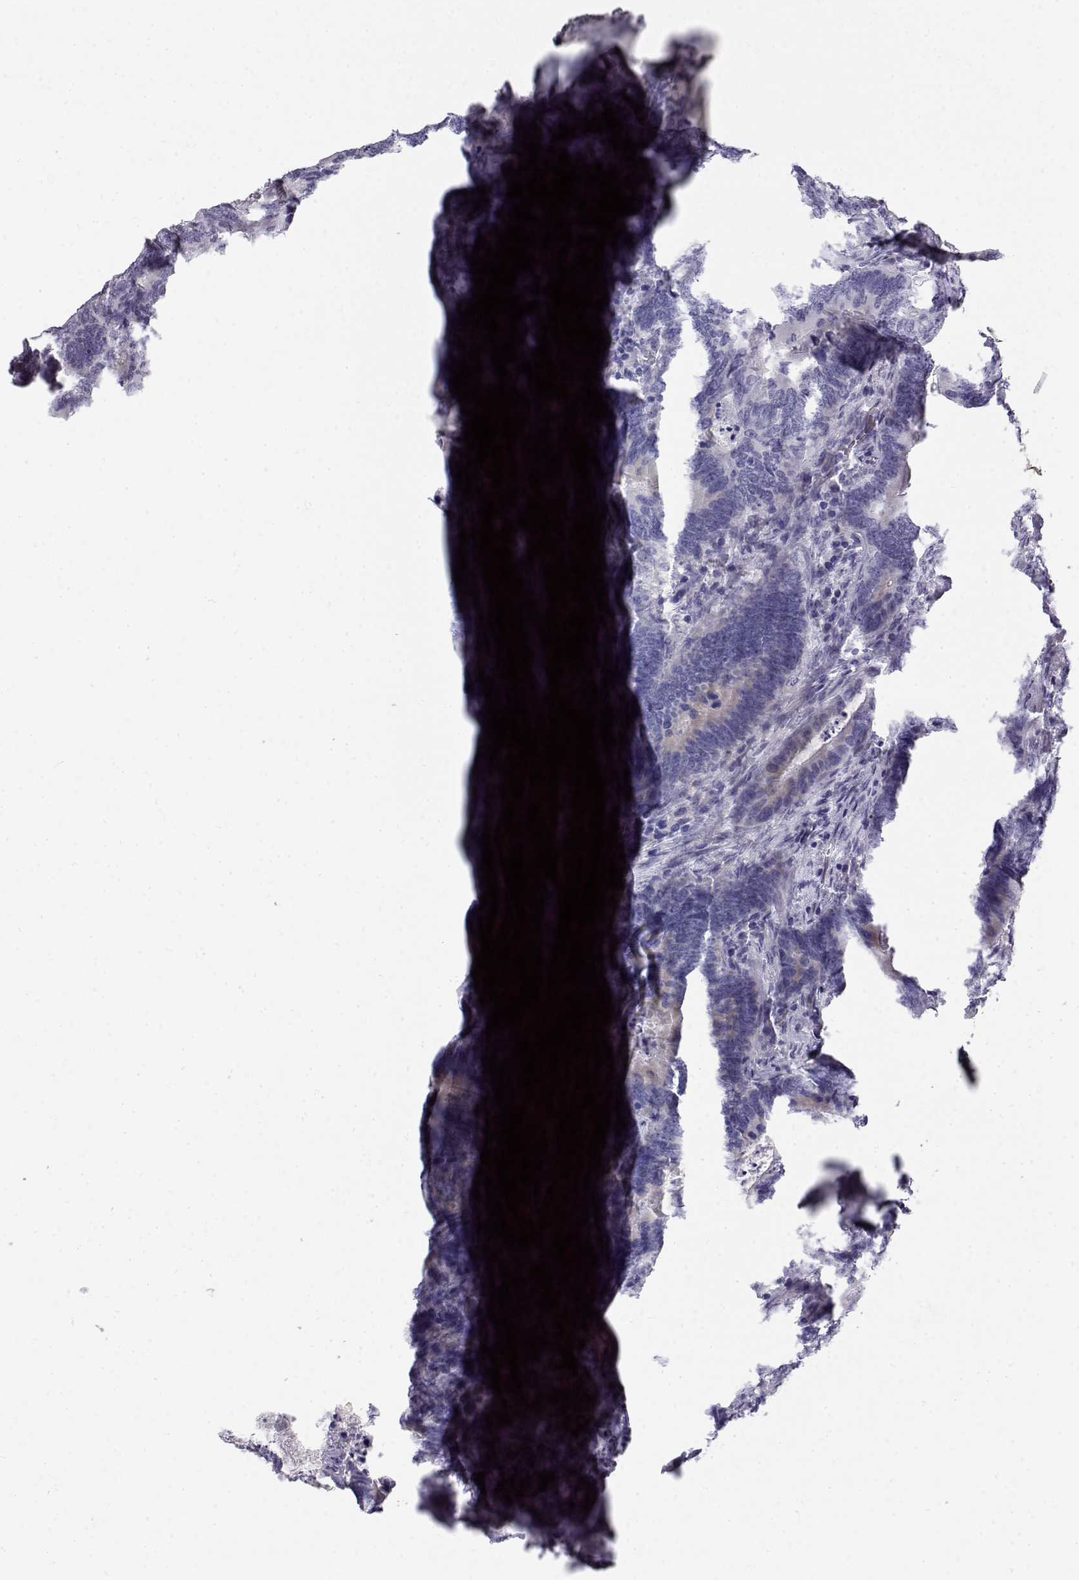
{"staining": {"intensity": "negative", "quantity": "none", "location": "none"}, "tissue": "colorectal cancer", "cell_type": "Tumor cells", "image_type": "cancer", "snomed": [{"axis": "morphology", "description": "Adenocarcinoma, NOS"}, {"axis": "topography", "description": "Colon"}], "caption": "Tumor cells show no significant protein positivity in colorectal adenocarcinoma.", "gene": "CREB3L3", "patient": {"sex": "female", "age": 82}}